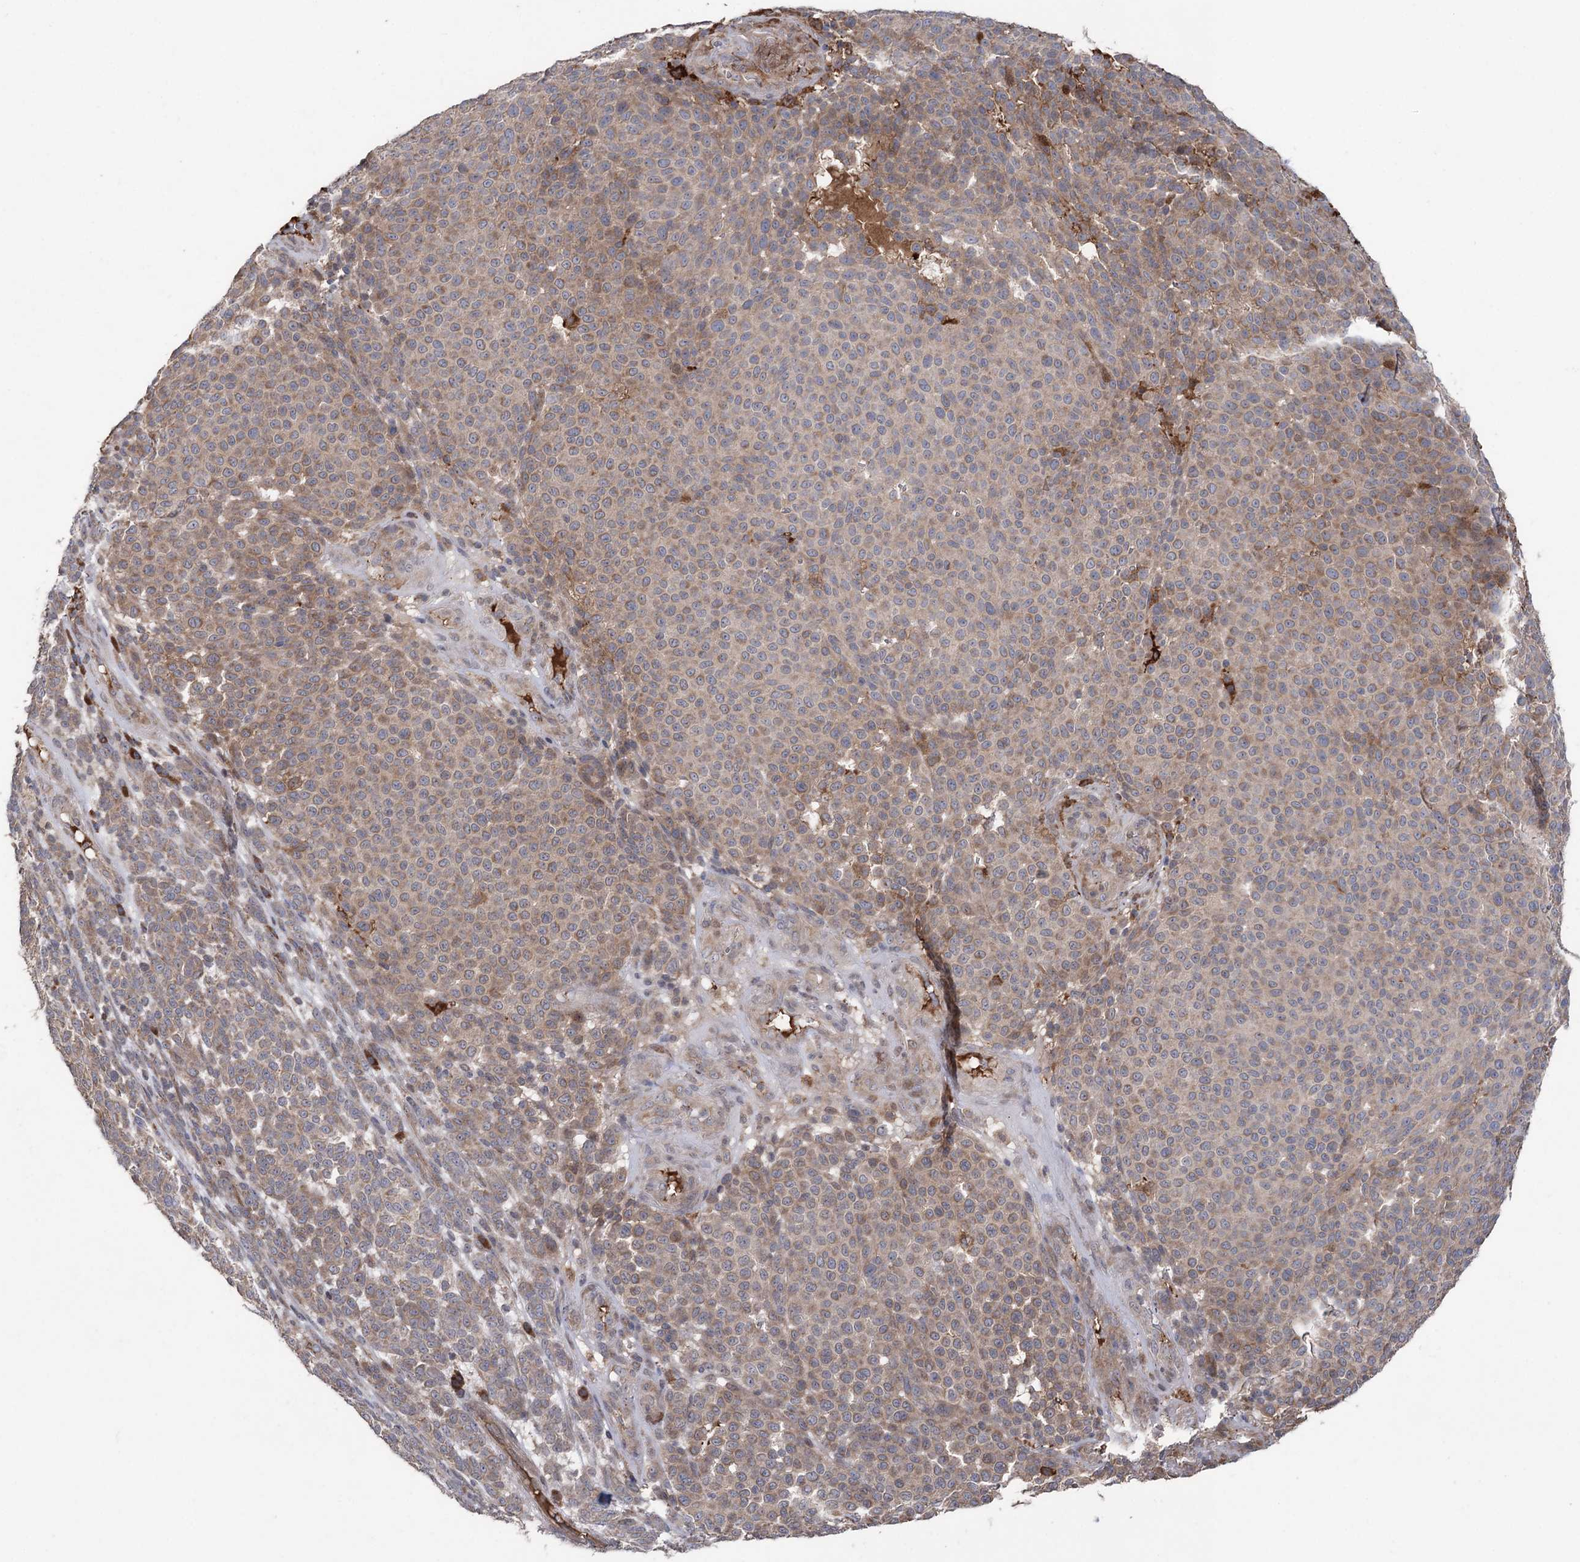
{"staining": {"intensity": "weak", "quantity": "25%-75%", "location": "cytoplasmic/membranous"}, "tissue": "melanoma", "cell_type": "Tumor cells", "image_type": "cancer", "snomed": [{"axis": "morphology", "description": "Malignant melanoma, NOS"}, {"axis": "topography", "description": "Skin"}], "caption": "There is low levels of weak cytoplasmic/membranous positivity in tumor cells of melanoma, as demonstrated by immunohistochemical staining (brown color).", "gene": "OTUD1", "patient": {"sex": "male", "age": 49}}